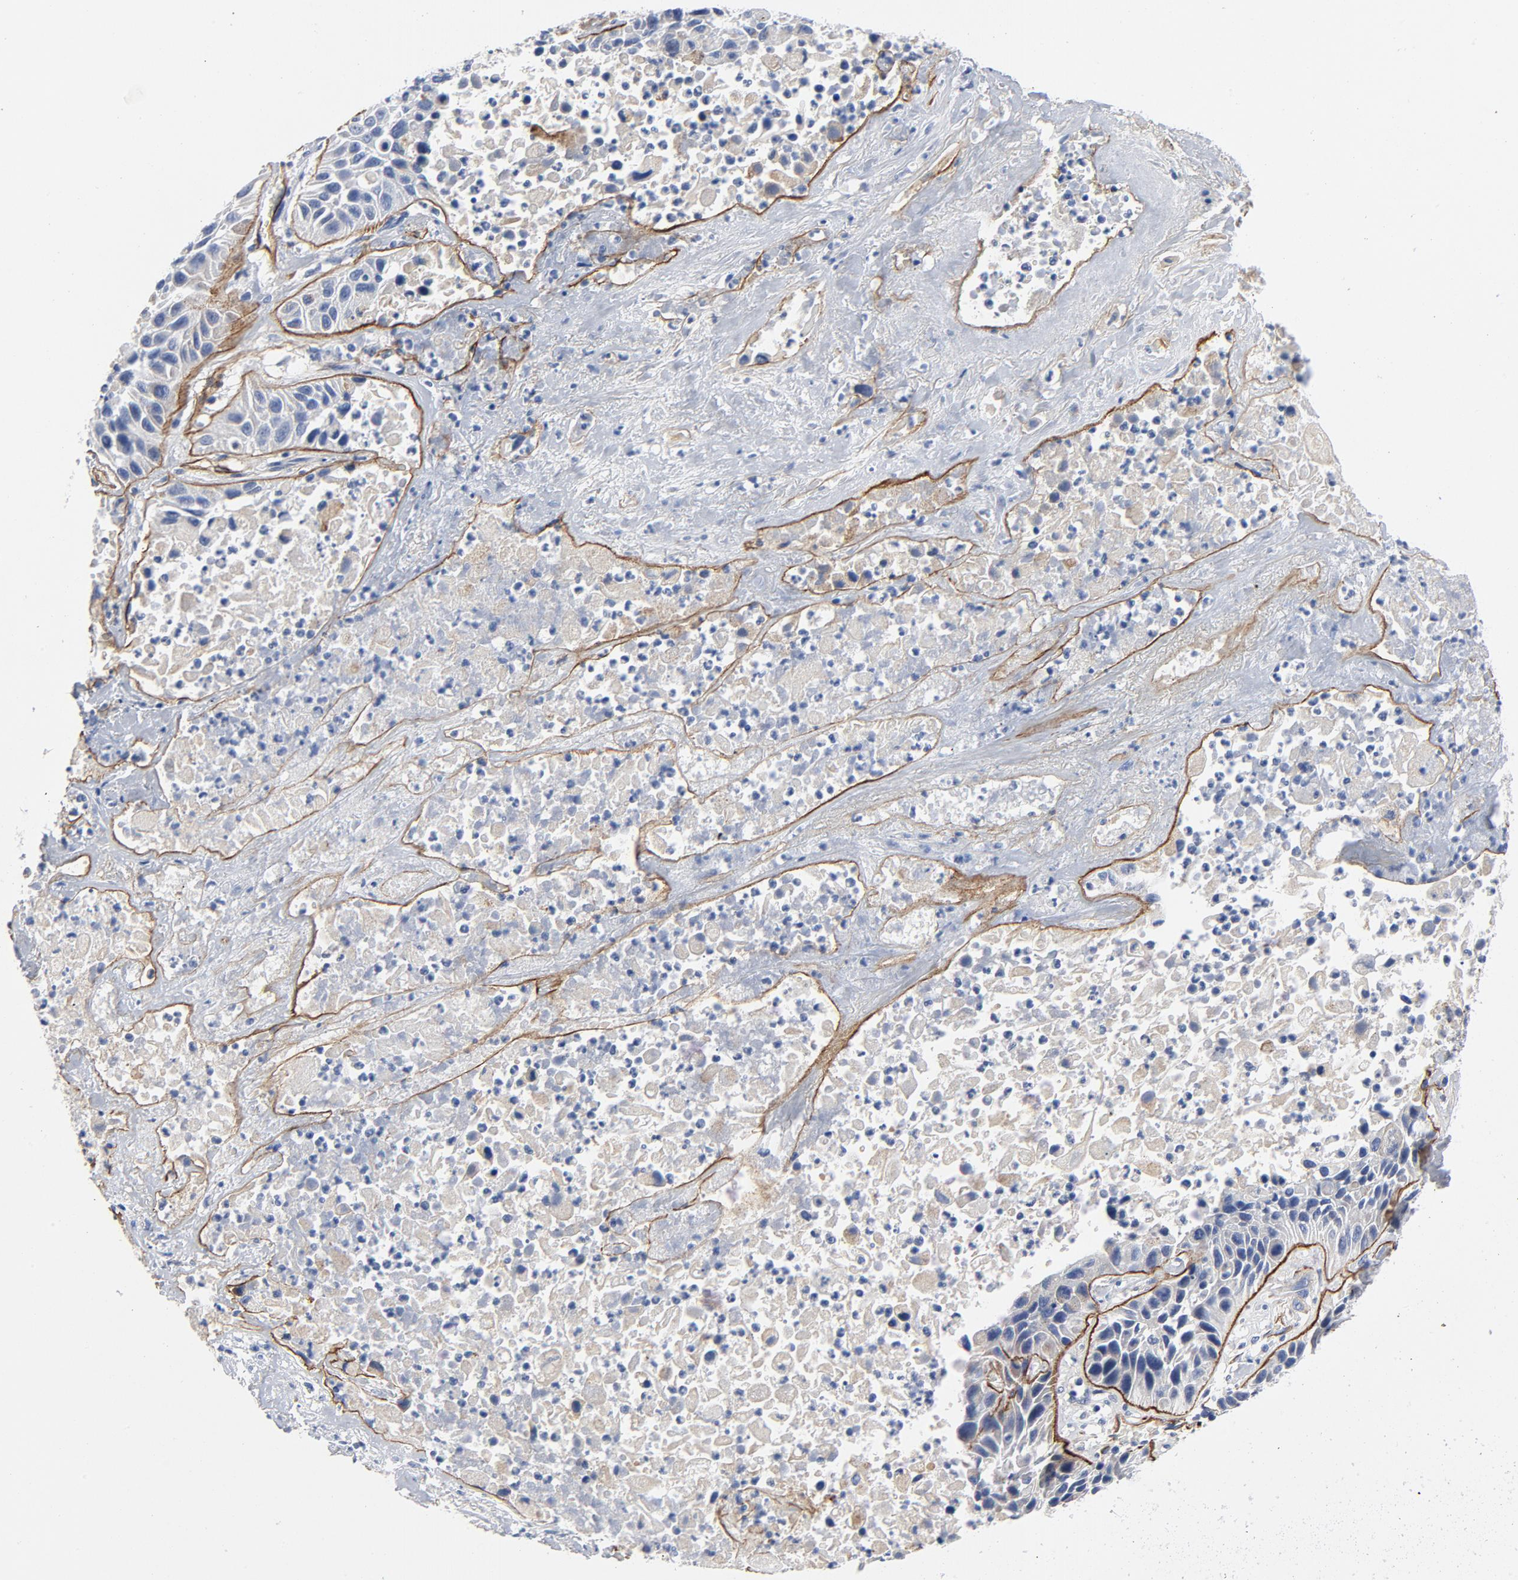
{"staining": {"intensity": "negative", "quantity": "none", "location": "none"}, "tissue": "lung cancer", "cell_type": "Tumor cells", "image_type": "cancer", "snomed": [{"axis": "morphology", "description": "Squamous cell carcinoma, NOS"}, {"axis": "topography", "description": "Lung"}], "caption": "Immunohistochemistry (IHC) photomicrograph of human squamous cell carcinoma (lung) stained for a protein (brown), which exhibits no expression in tumor cells.", "gene": "LAMC1", "patient": {"sex": "female", "age": 76}}